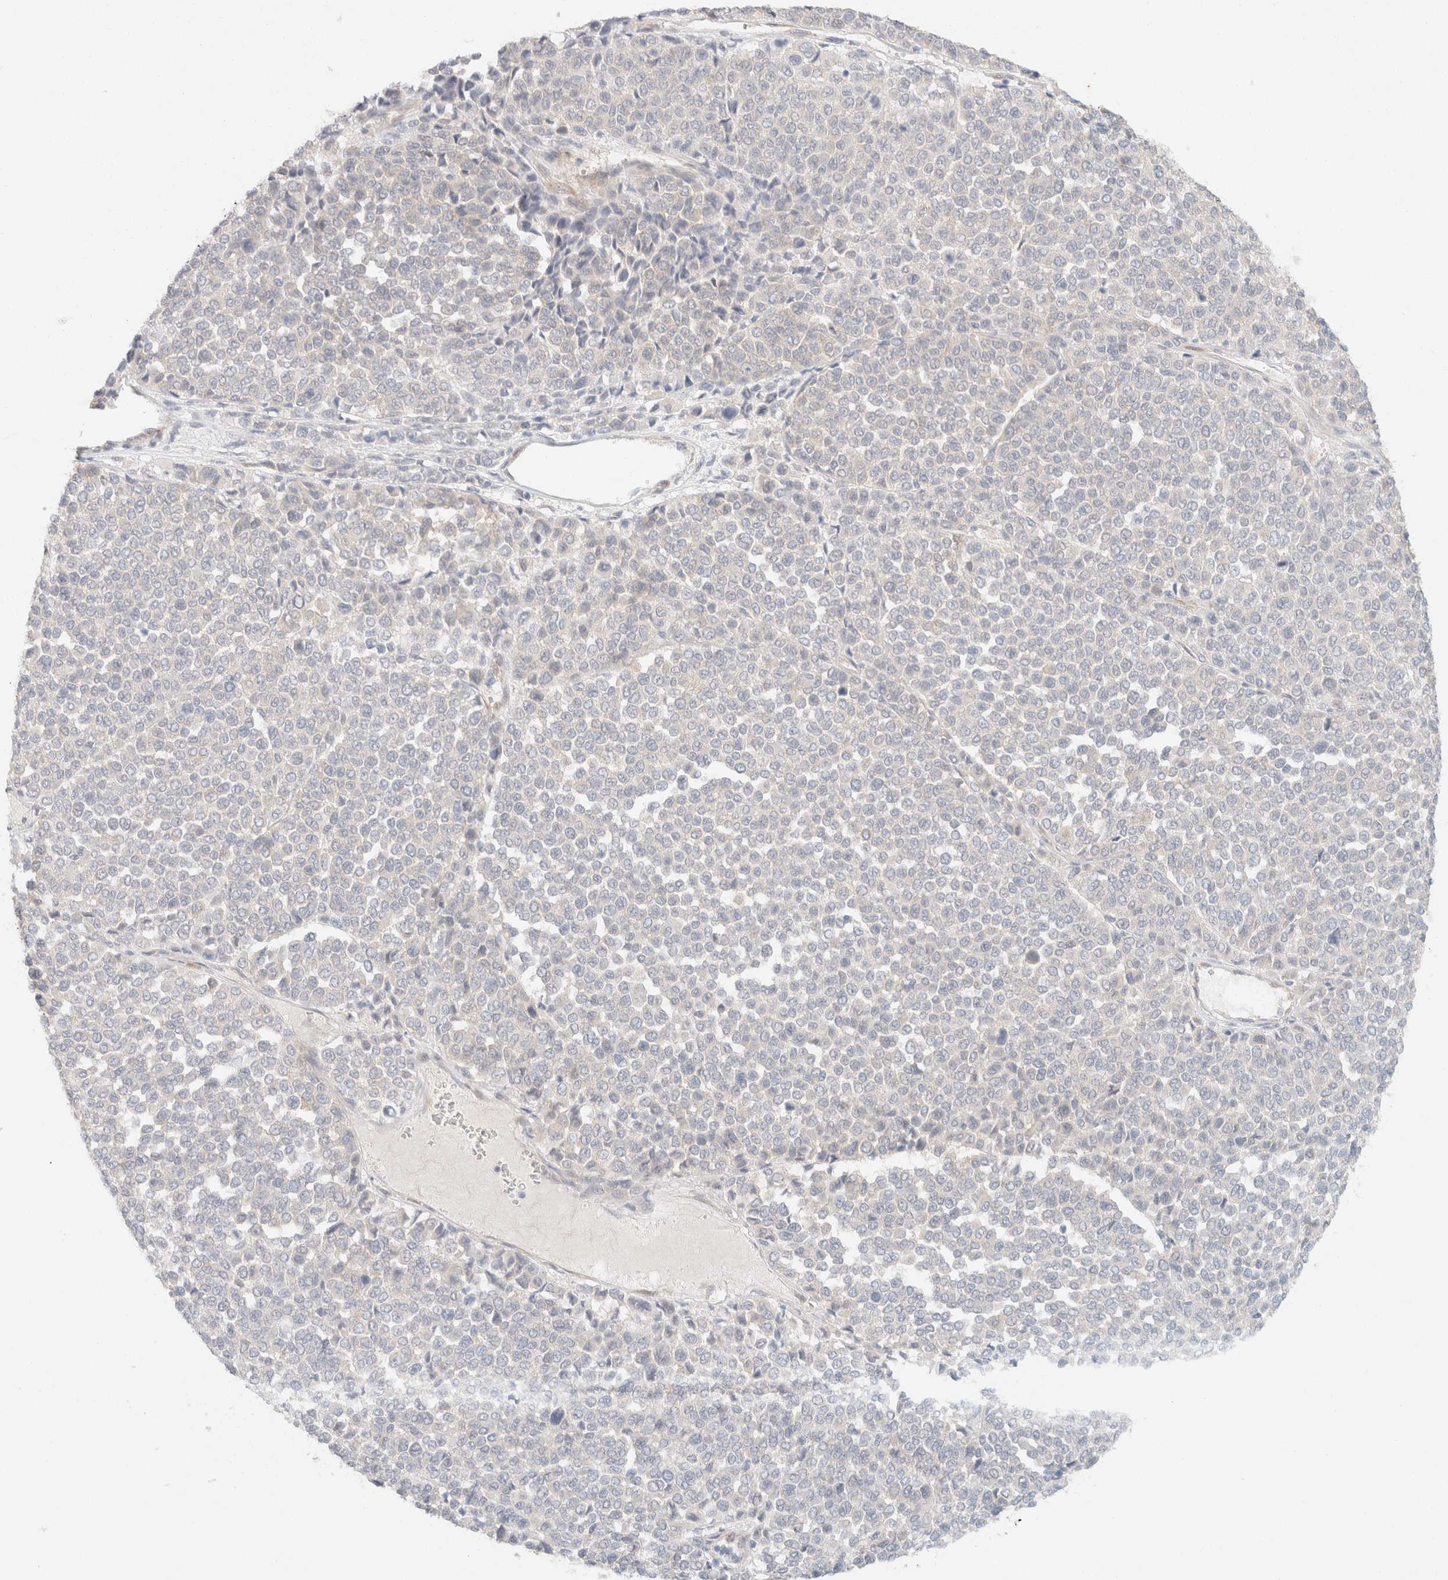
{"staining": {"intensity": "negative", "quantity": "none", "location": "none"}, "tissue": "melanoma", "cell_type": "Tumor cells", "image_type": "cancer", "snomed": [{"axis": "morphology", "description": "Malignant melanoma, Metastatic site"}, {"axis": "topography", "description": "Pancreas"}], "caption": "Malignant melanoma (metastatic site) was stained to show a protein in brown. There is no significant staining in tumor cells.", "gene": "CSNK1E", "patient": {"sex": "female", "age": 30}}